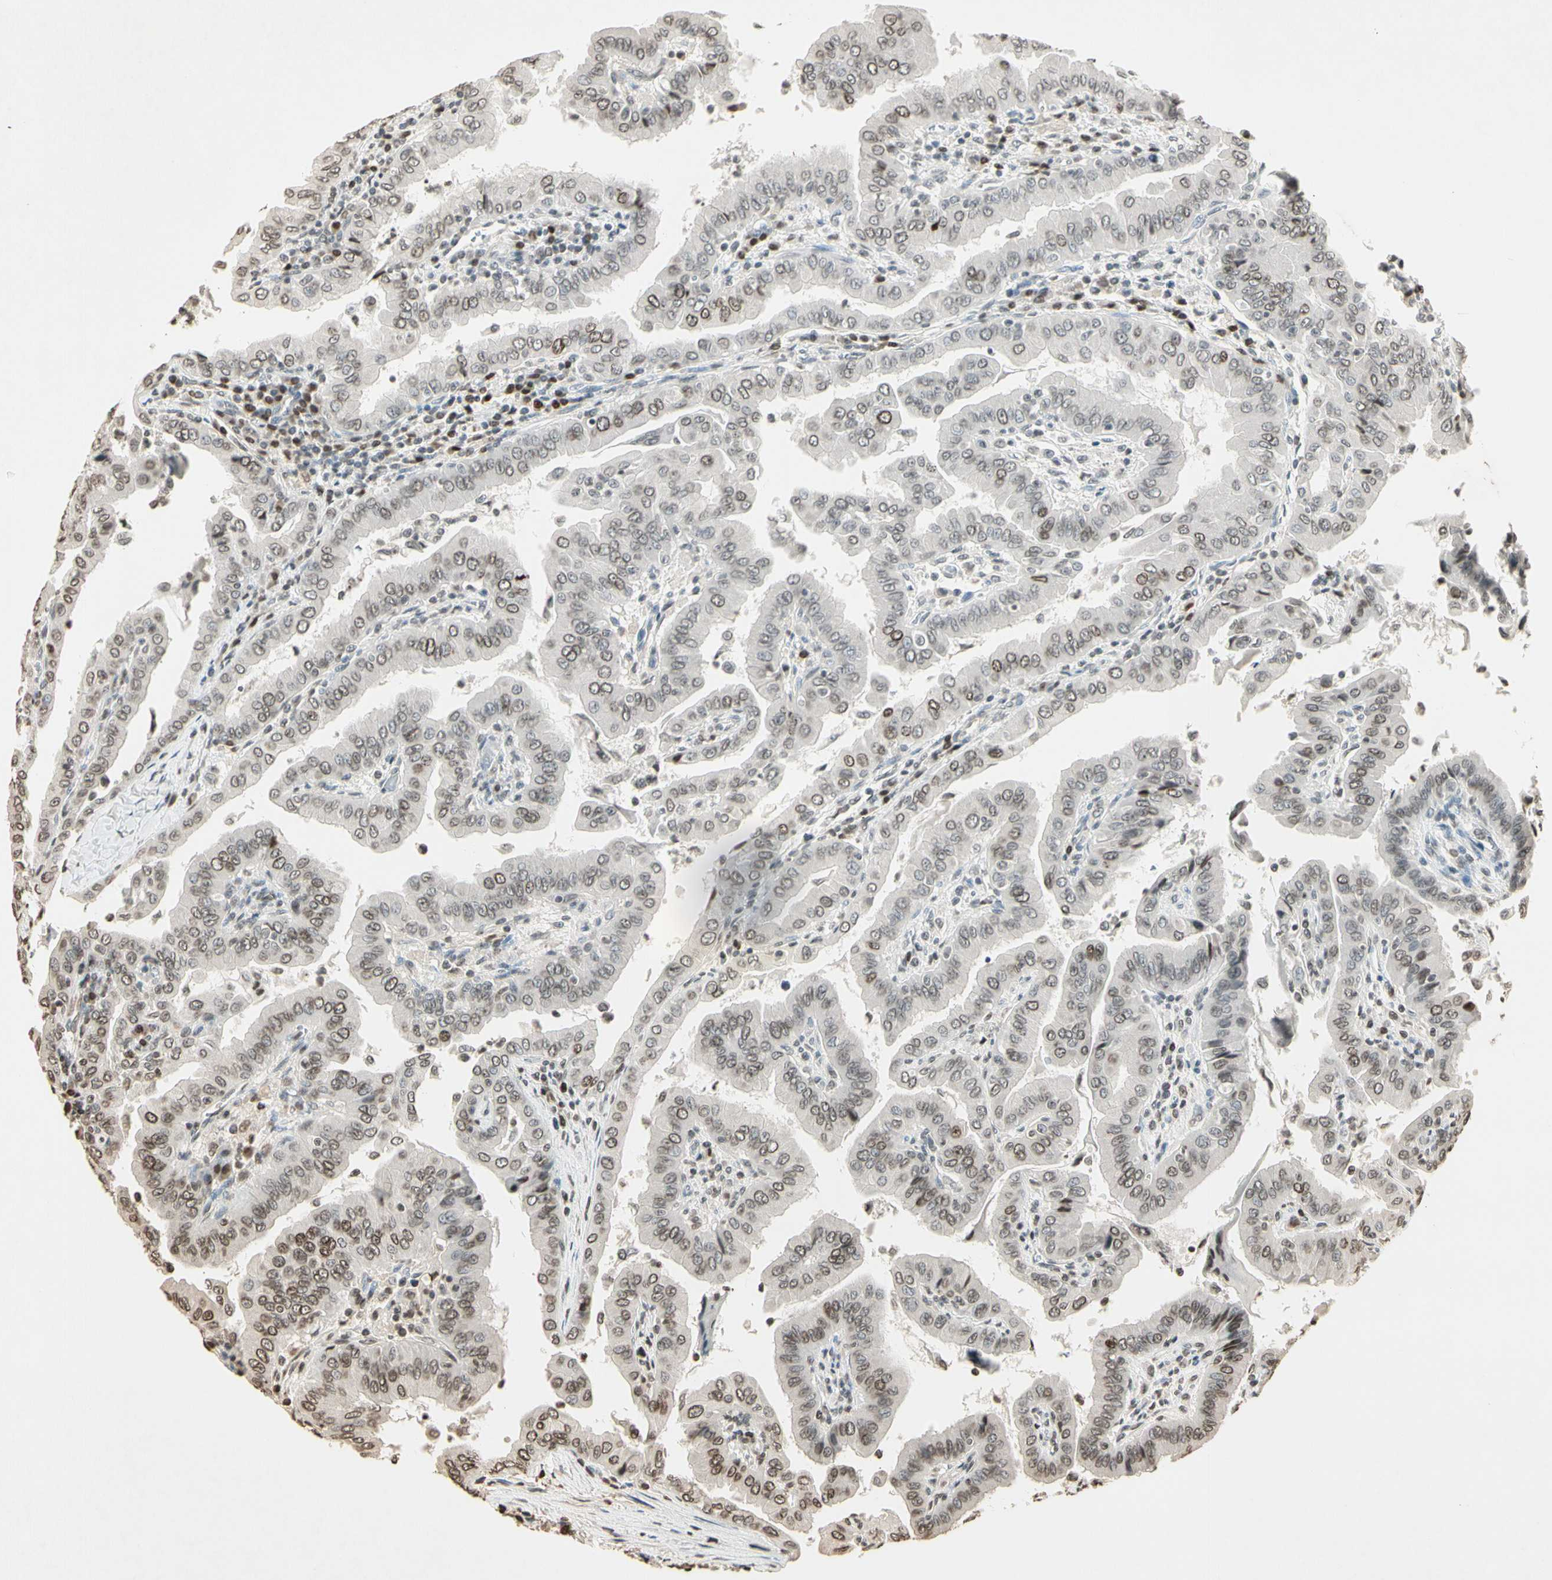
{"staining": {"intensity": "weak", "quantity": "<25%", "location": "nuclear"}, "tissue": "thyroid cancer", "cell_type": "Tumor cells", "image_type": "cancer", "snomed": [{"axis": "morphology", "description": "Papillary adenocarcinoma, NOS"}, {"axis": "topography", "description": "Thyroid gland"}], "caption": "An immunohistochemistry photomicrograph of thyroid cancer is shown. There is no staining in tumor cells of thyroid cancer.", "gene": "TOP1", "patient": {"sex": "male", "age": 33}}